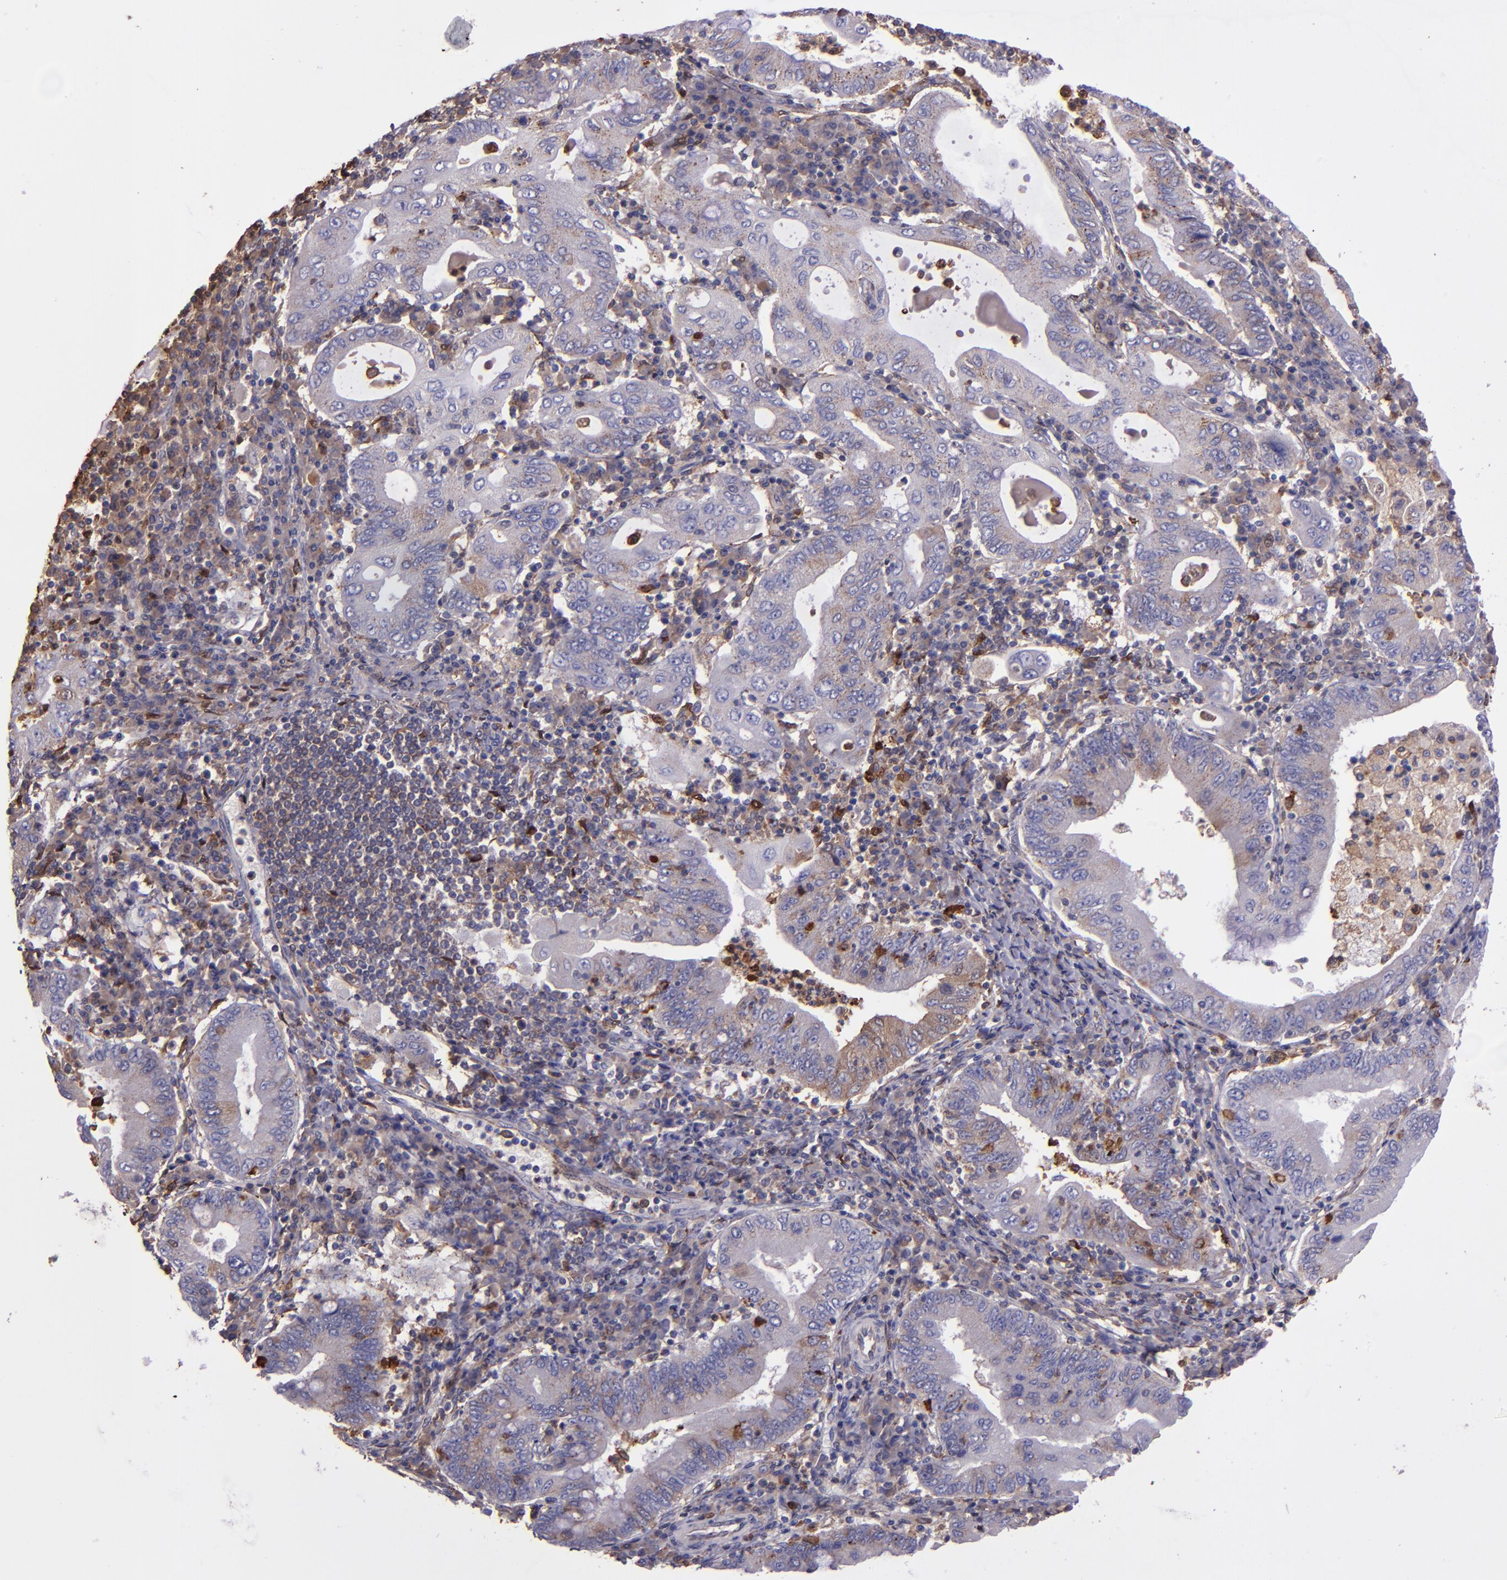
{"staining": {"intensity": "weak", "quantity": ">75%", "location": "cytoplasmic/membranous"}, "tissue": "stomach cancer", "cell_type": "Tumor cells", "image_type": "cancer", "snomed": [{"axis": "morphology", "description": "Normal tissue, NOS"}, {"axis": "morphology", "description": "Adenocarcinoma, NOS"}, {"axis": "topography", "description": "Esophagus"}, {"axis": "topography", "description": "Stomach, upper"}, {"axis": "topography", "description": "Peripheral nerve tissue"}], "caption": "Adenocarcinoma (stomach) stained with a protein marker reveals weak staining in tumor cells.", "gene": "WASHC1", "patient": {"sex": "male", "age": 62}}